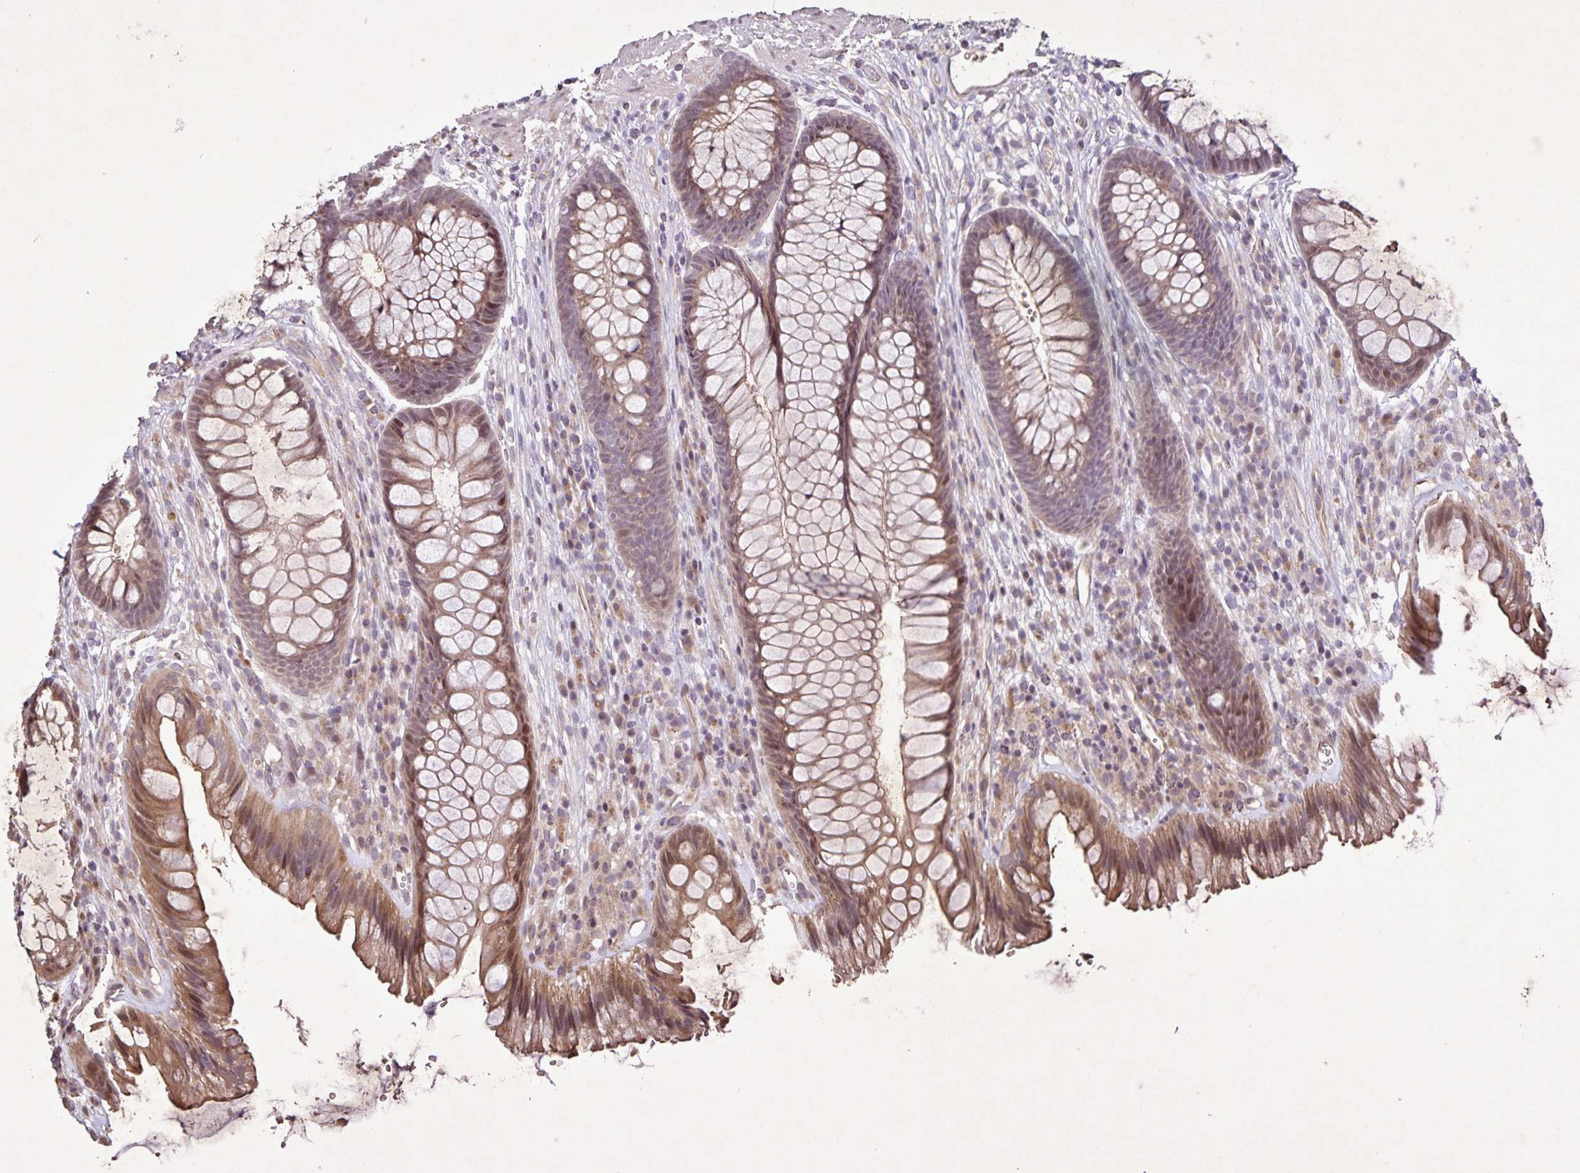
{"staining": {"intensity": "moderate", "quantity": ">75%", "location": "cytoplasmic/membranous,nuclear"}, "tissue": "rectum", "cell_type": "Glandular cells", "image_type": "normal", "snomed": [{"axis": "morphology", "description": "Normal tissue, NOS"}, {"axis": "topography", "description": "Rectum"}], "caption": "An image showing moderate cytoplasmic/membranous,nuclear positivity in about >75% of glandular cells in unremarkable rectum, as visualized by brown immunohistochemical staining.", "gene": "GDF2", "patient": {"sex": "male", "age": 53}}